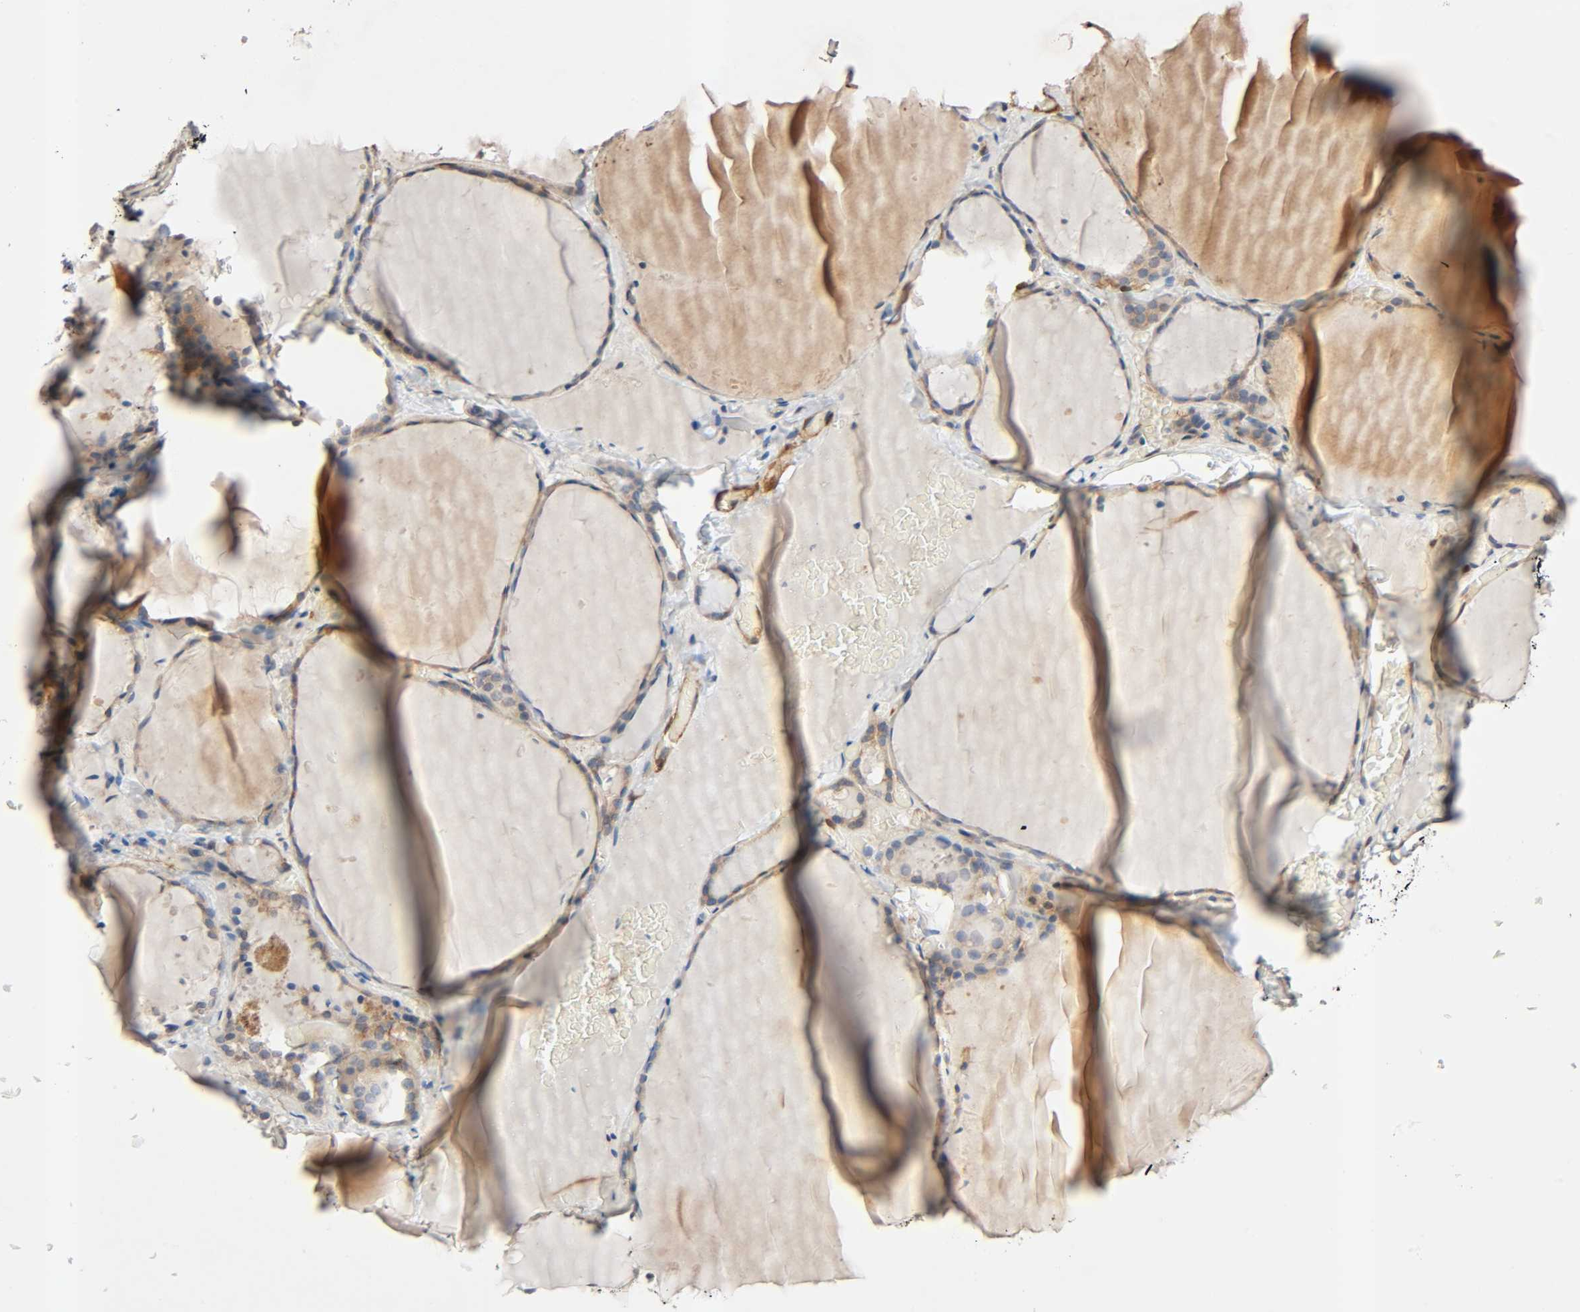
{"staining": {"intensity": "weak", "quantity": ">75%", "location": "cytoplasmic/membranous"}, "tissue": "thyroid gland", "cell_type": "Glandular cells", "image_type": "normal", "snomed": [{"axis": "morphology", "description": "Normal tissue, NOS"}, {"axis": "topography", "description": "Thyroid gland"}], "caption": "A high-resolution image shows immunohistochemistry staining of normal thyroid gland, which displays weak cytoplasmic/membranous expression in approximately >75% of glandular cells. The staining is performed using DAB (3,3'-diaminobenzidine) brown chromogen to label protein expression. The nuclei are counter-stained blue using hematoxylin.", "gene": "PTK2", "patient": {"sex": "female", "age": 22}}